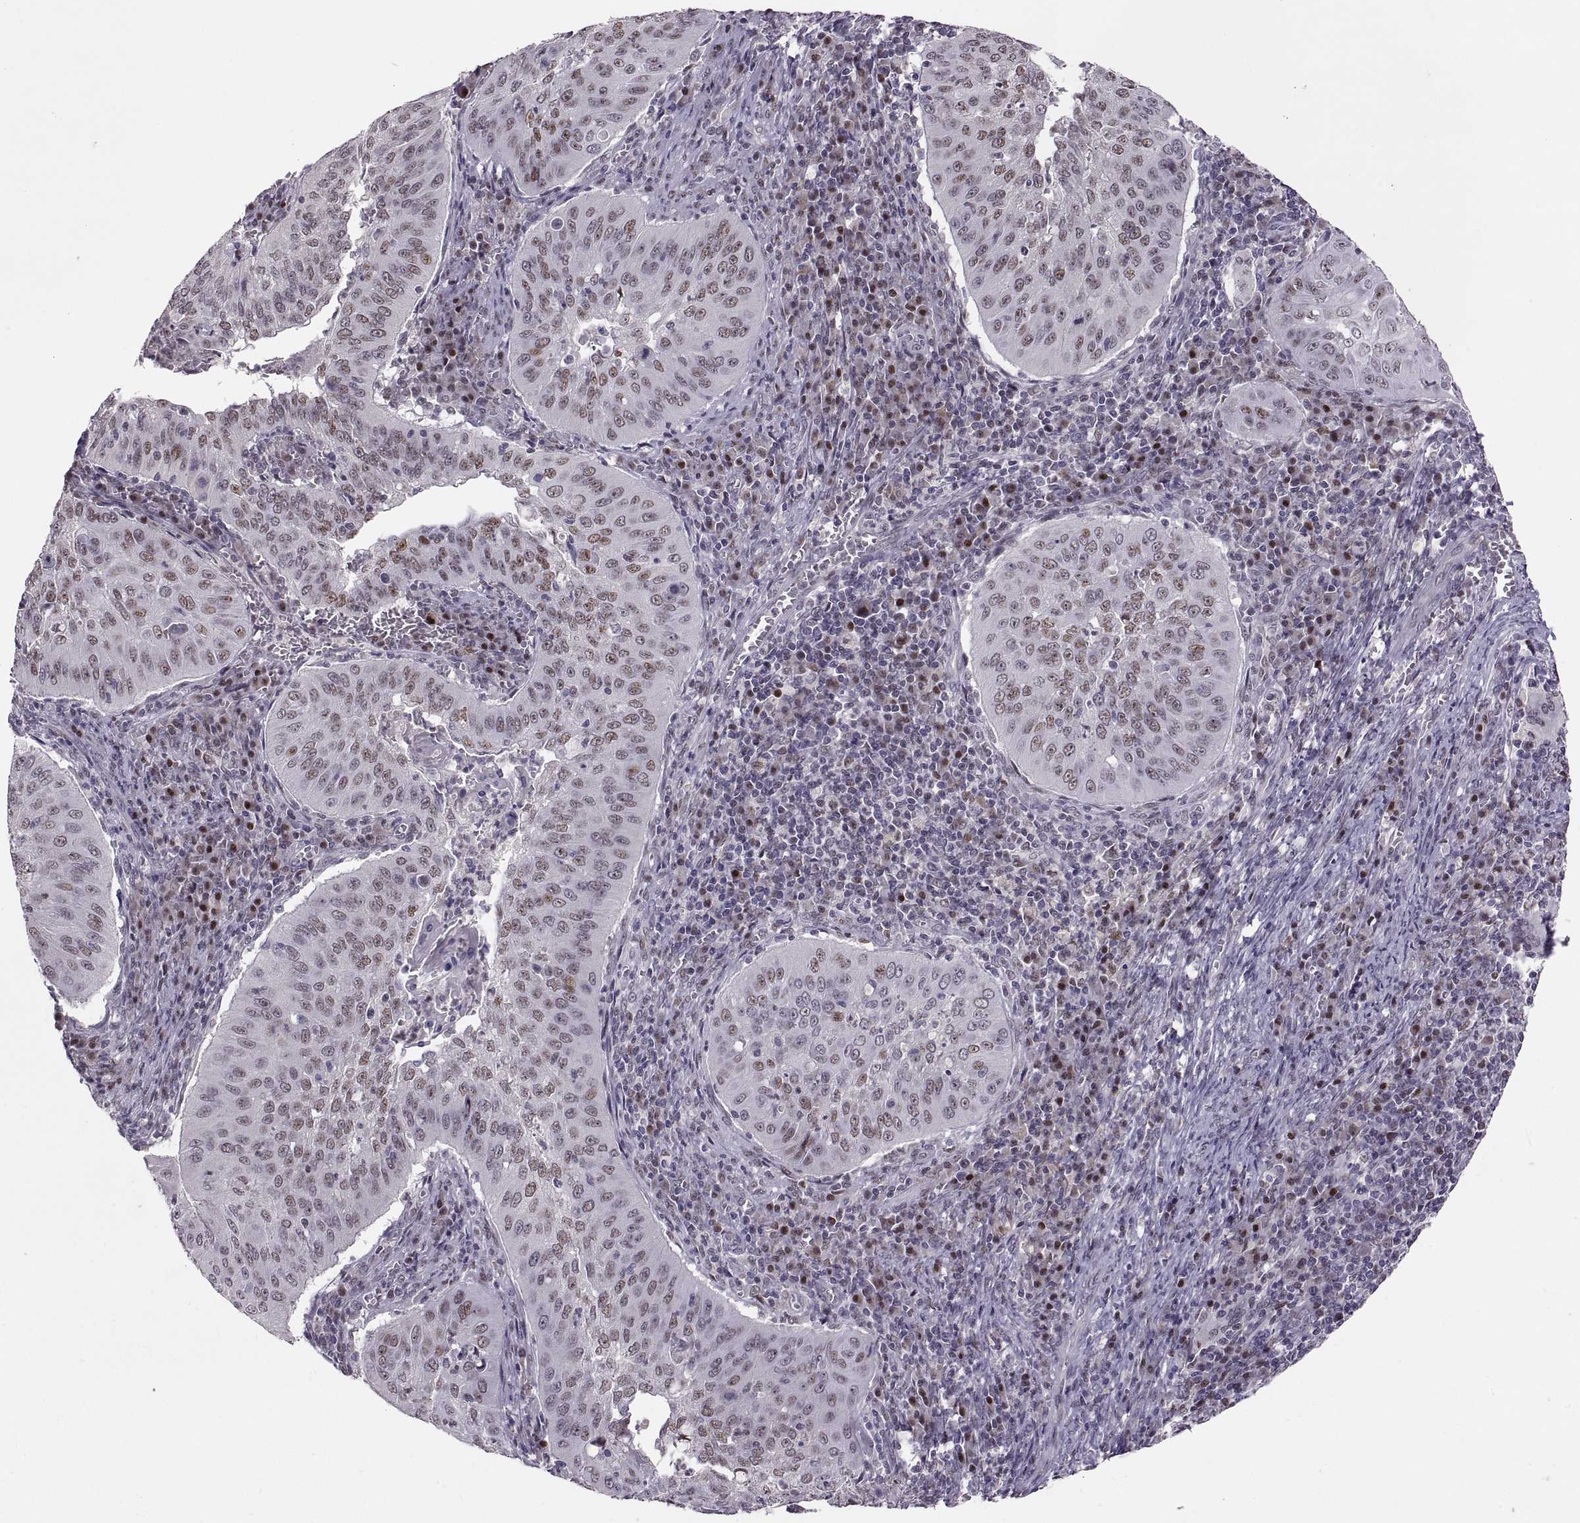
{"staining": {"intensity": "moderate", "quantity": "25%-75%", "location": "nuclear"}, "tissue": "cervical cancer", "cell_type": "Tumor cells", "image_type": "cancer", "snomed": [{"axis": "morphology", "description": "Squamous cell carcinoma, NOS"}, {"axis": "topography", "description": "Cervix"}], "caption": "IHC of squamous cell carcinoma (cervical) reveals medium levels of moderate nuclear expression in about 25%-75% of tumor cells.", "gene": "SNAI1", "patient": {"sex": "female", "age": 39}}